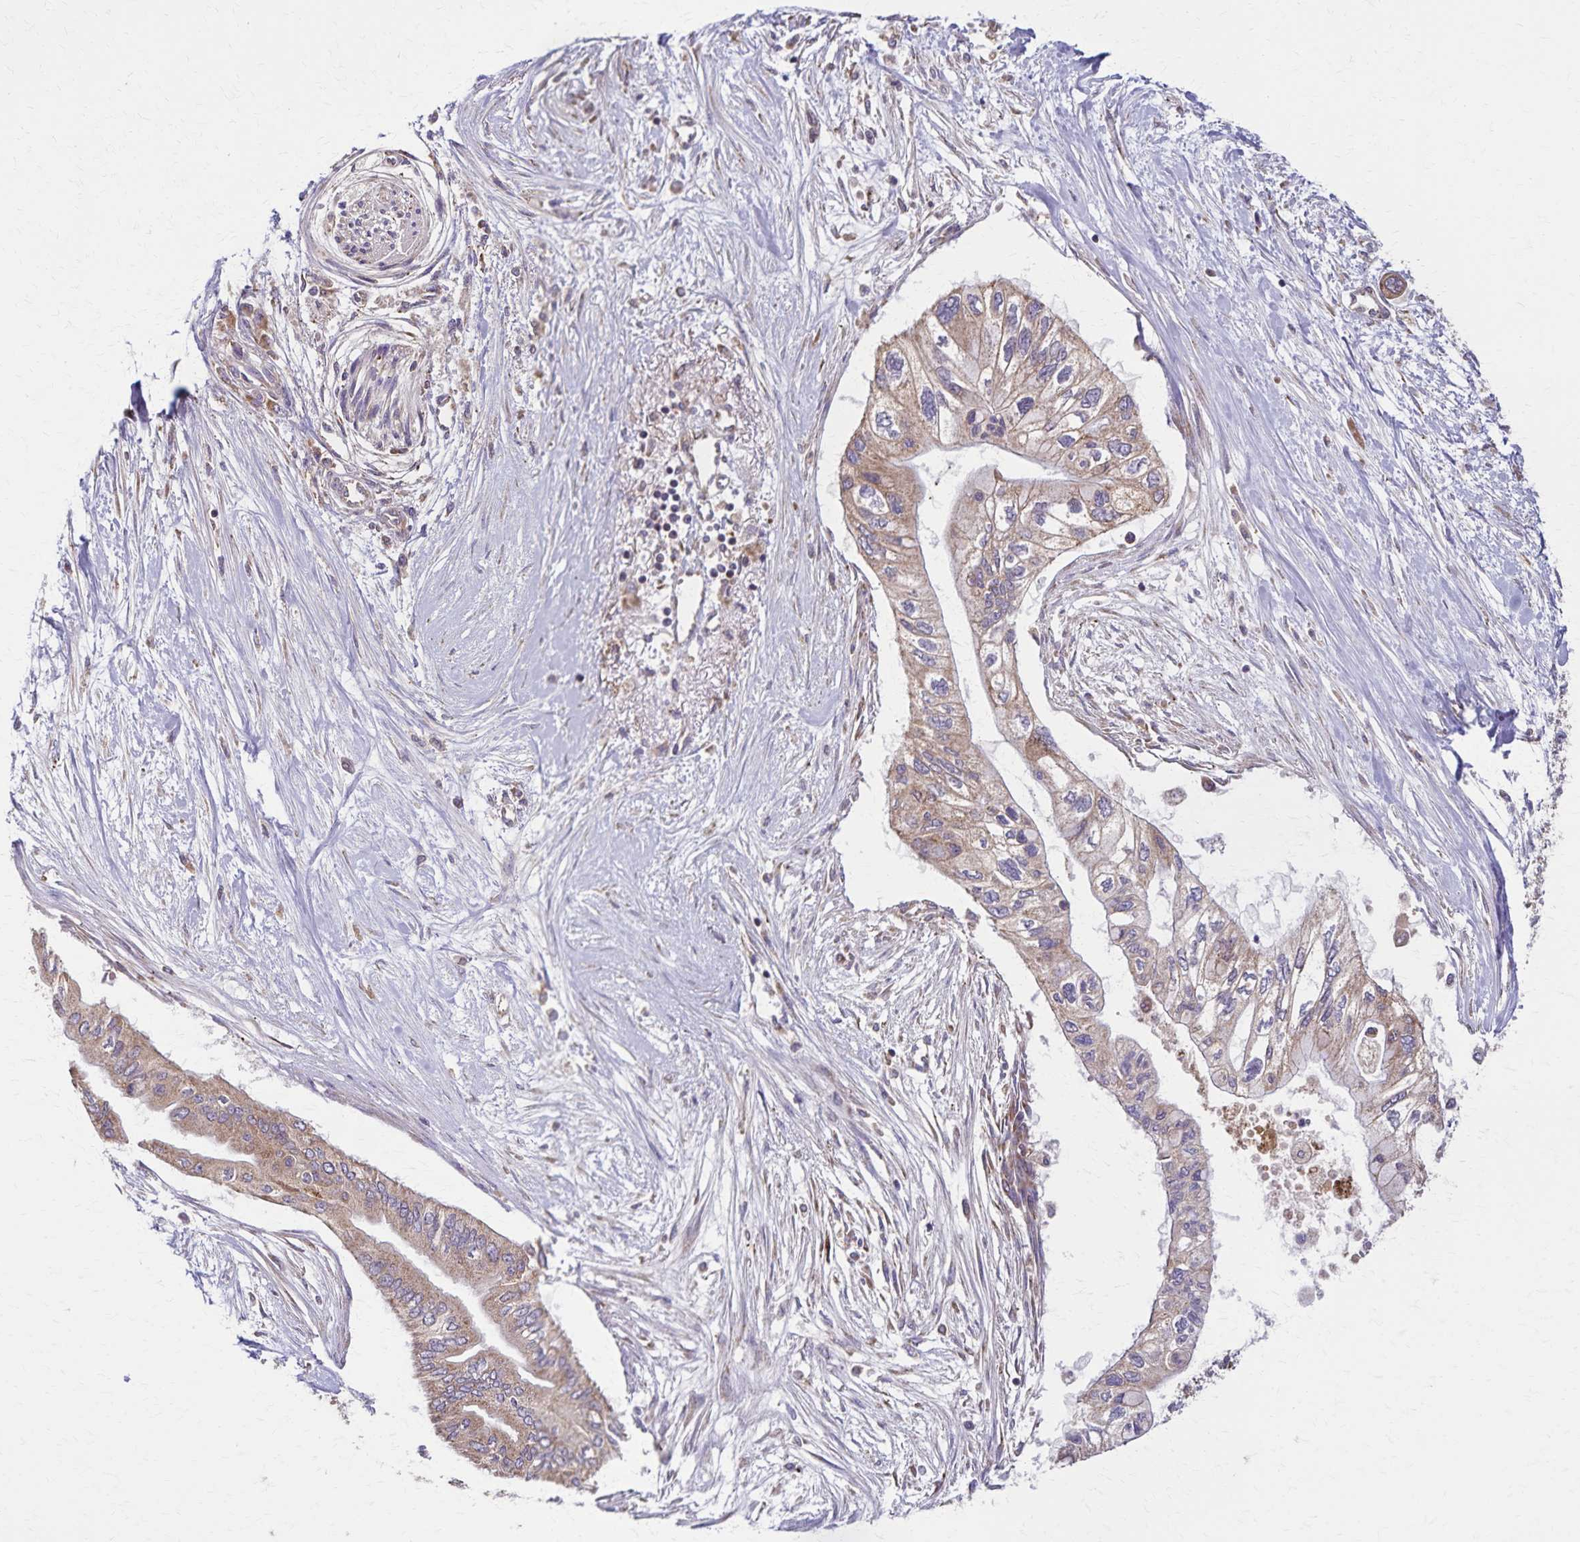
{"staining": {"intensity": "moderate", "quantity": ">75%", "location": "cytoplasmic/membranous"}, "tissue": "pancreatic cancer", "cell_type": "Tumor cells", "image_type": "cancer", "snomed": [{"axis": "morphology", "description": "Adenocarcinoma, NOS"}, {"axis": "topography", "description": "Pancreas"}], "caption": "Human pancreatic cancer stained with a protein marker reveals moderate staining in tumor cells.", "gene": "RNF10", "patient": {"sex": "female", "age": 77}}